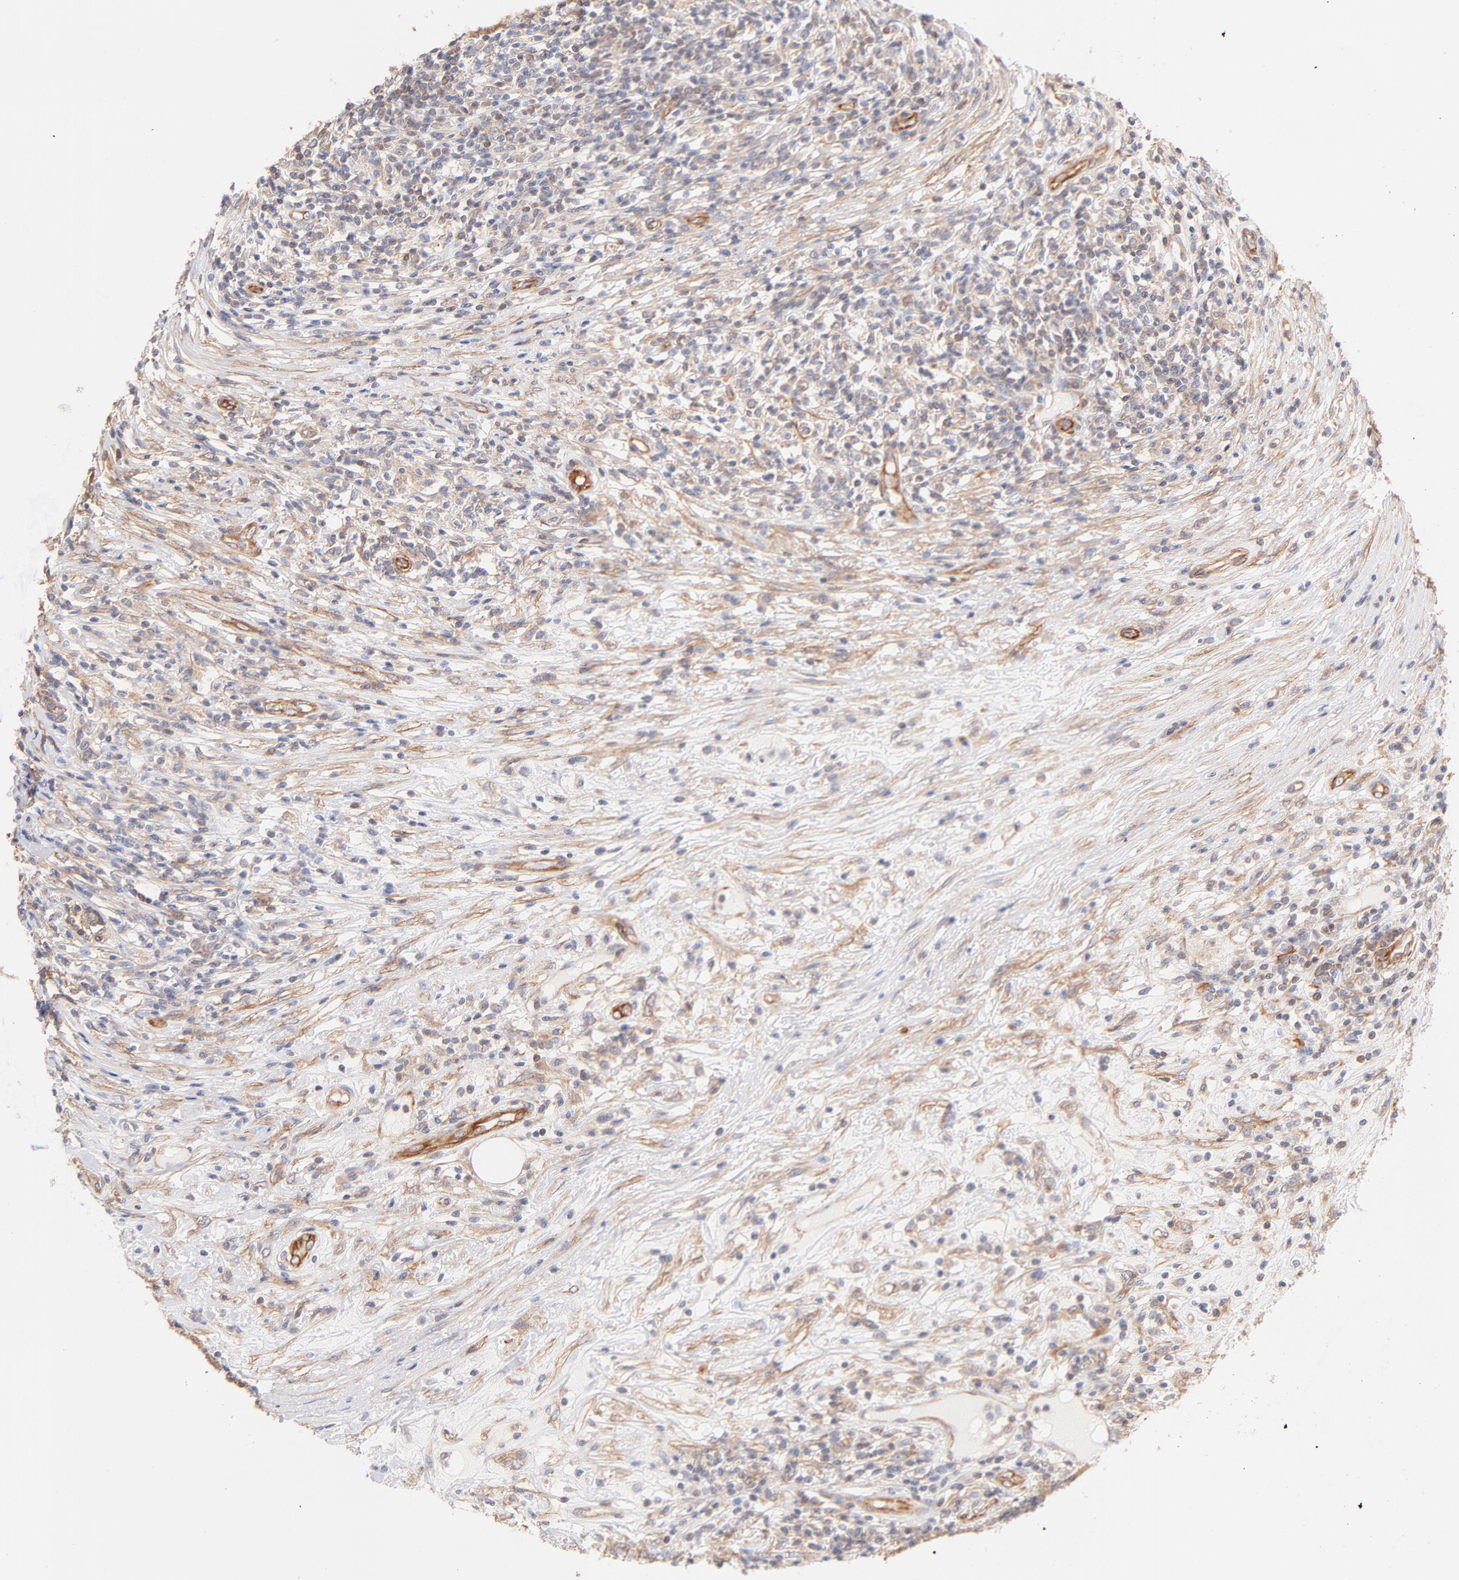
{"staining": {"intensity": "weak", "quantity": ">75%", "location": "cytoplasmic/membranous"}, "tissue": "lymphoma", "cell_type": "Tumor cells", "image_type": "cancer", "snomed": [{"axis": "morphology", "description": "Malignant lymphoma, non-Hodgkin's type, High grade"}, {"axis": "topography", "description": "Lymph node"}], "caption": "Lymphoma stained for a protein displays weak cytoplasmic/membranous positivity in tumor cells.", "gene": "LDLRAP1", "patient": {"sex": "female", "age": 84}}